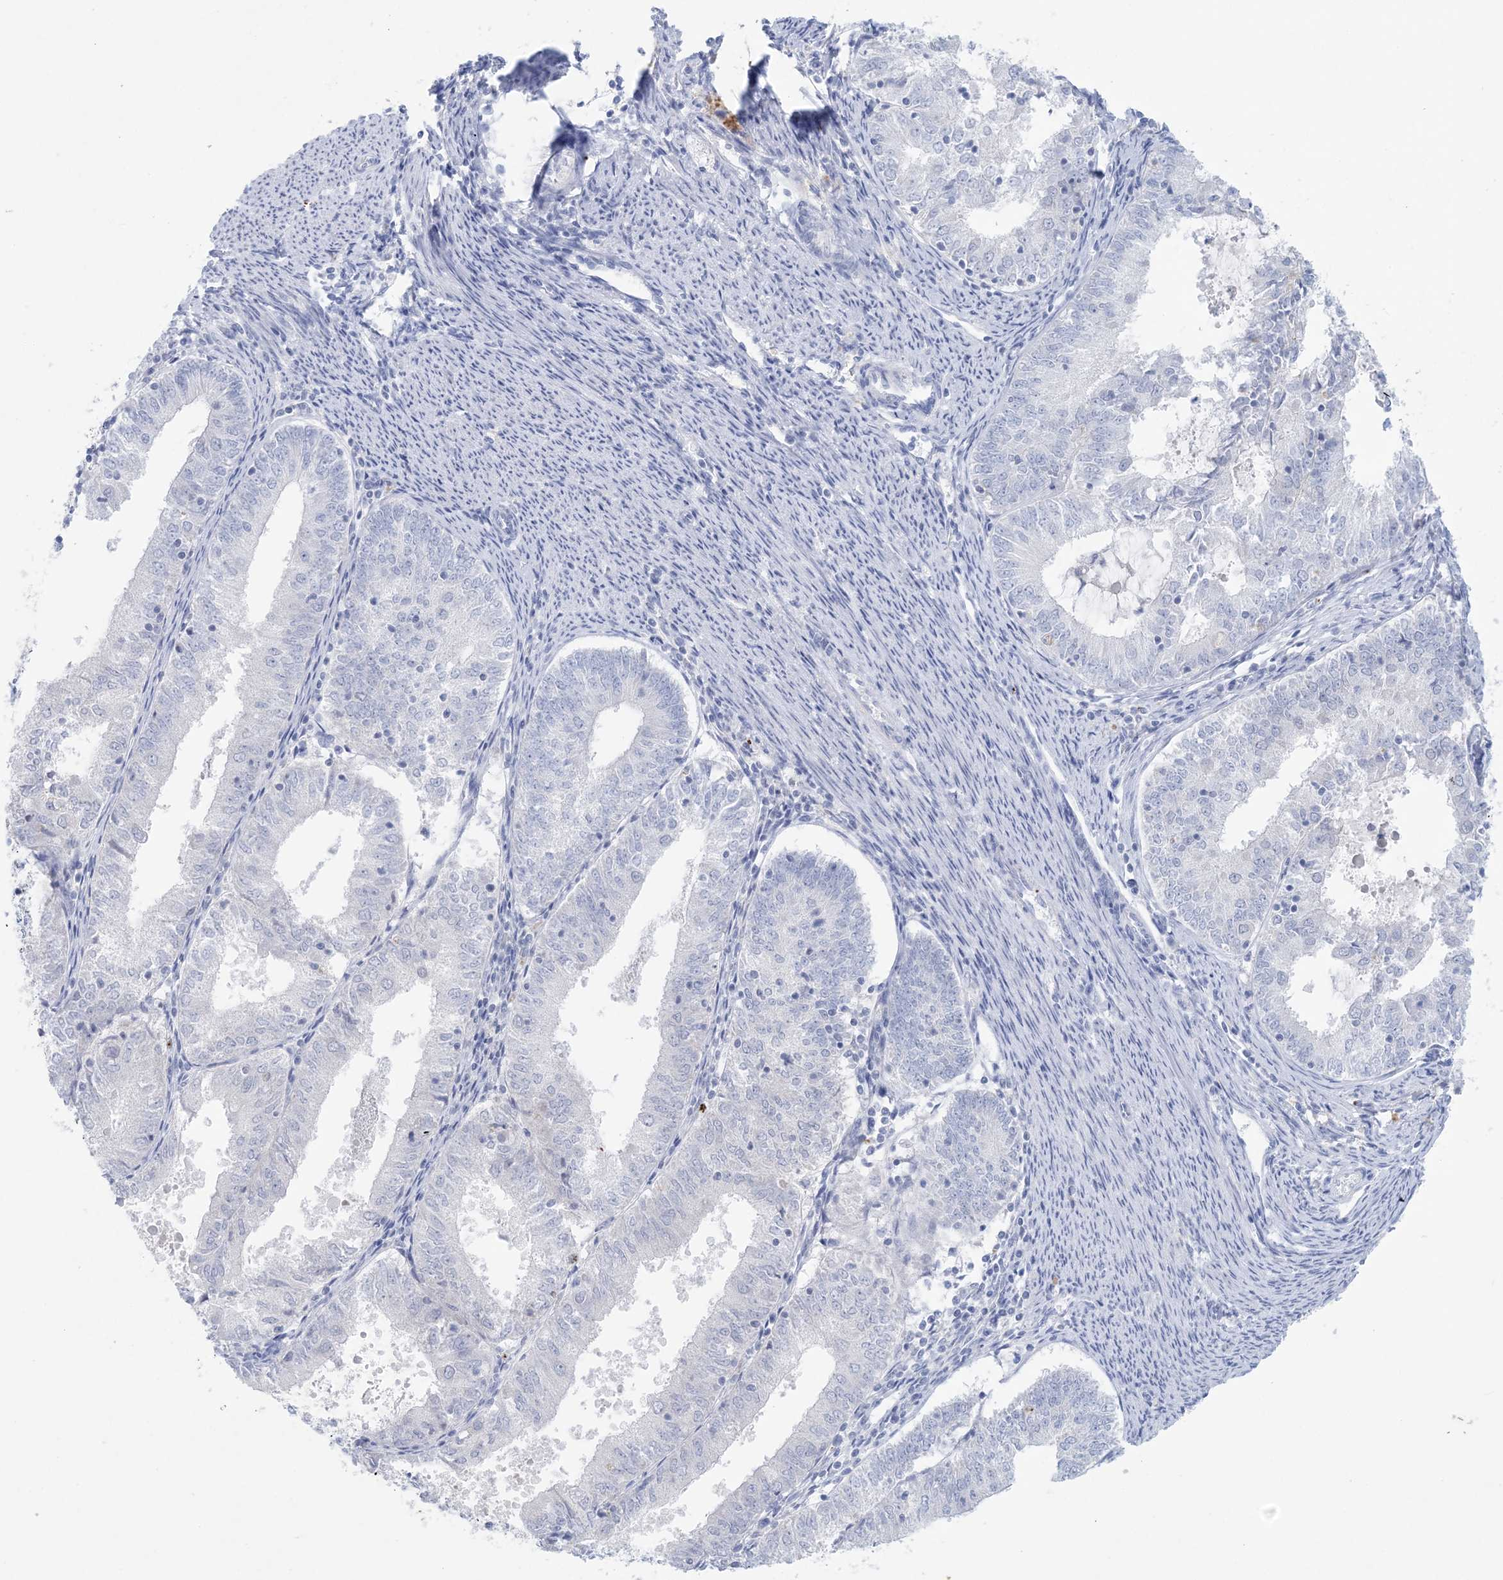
{"staining": {"intensity": "negative", "quantity": "none", "location": "none"}, "tissue": "endometrial cancer", "cell_type": "Tumor cells", "image_type": "cancer", "snomed": [{"axis": "morphology", "description": "Adenocarcinoma, NOS"}, {"axis": "topography", "description": "Endometrium"}], "caption": "Endometrial cancer (adenocarcinoma) was stained to show a protein in brown. There is no significant staining in tumor cells.", "gene": "GABRG1", "patient": {"sex": "female", "age": 57}}